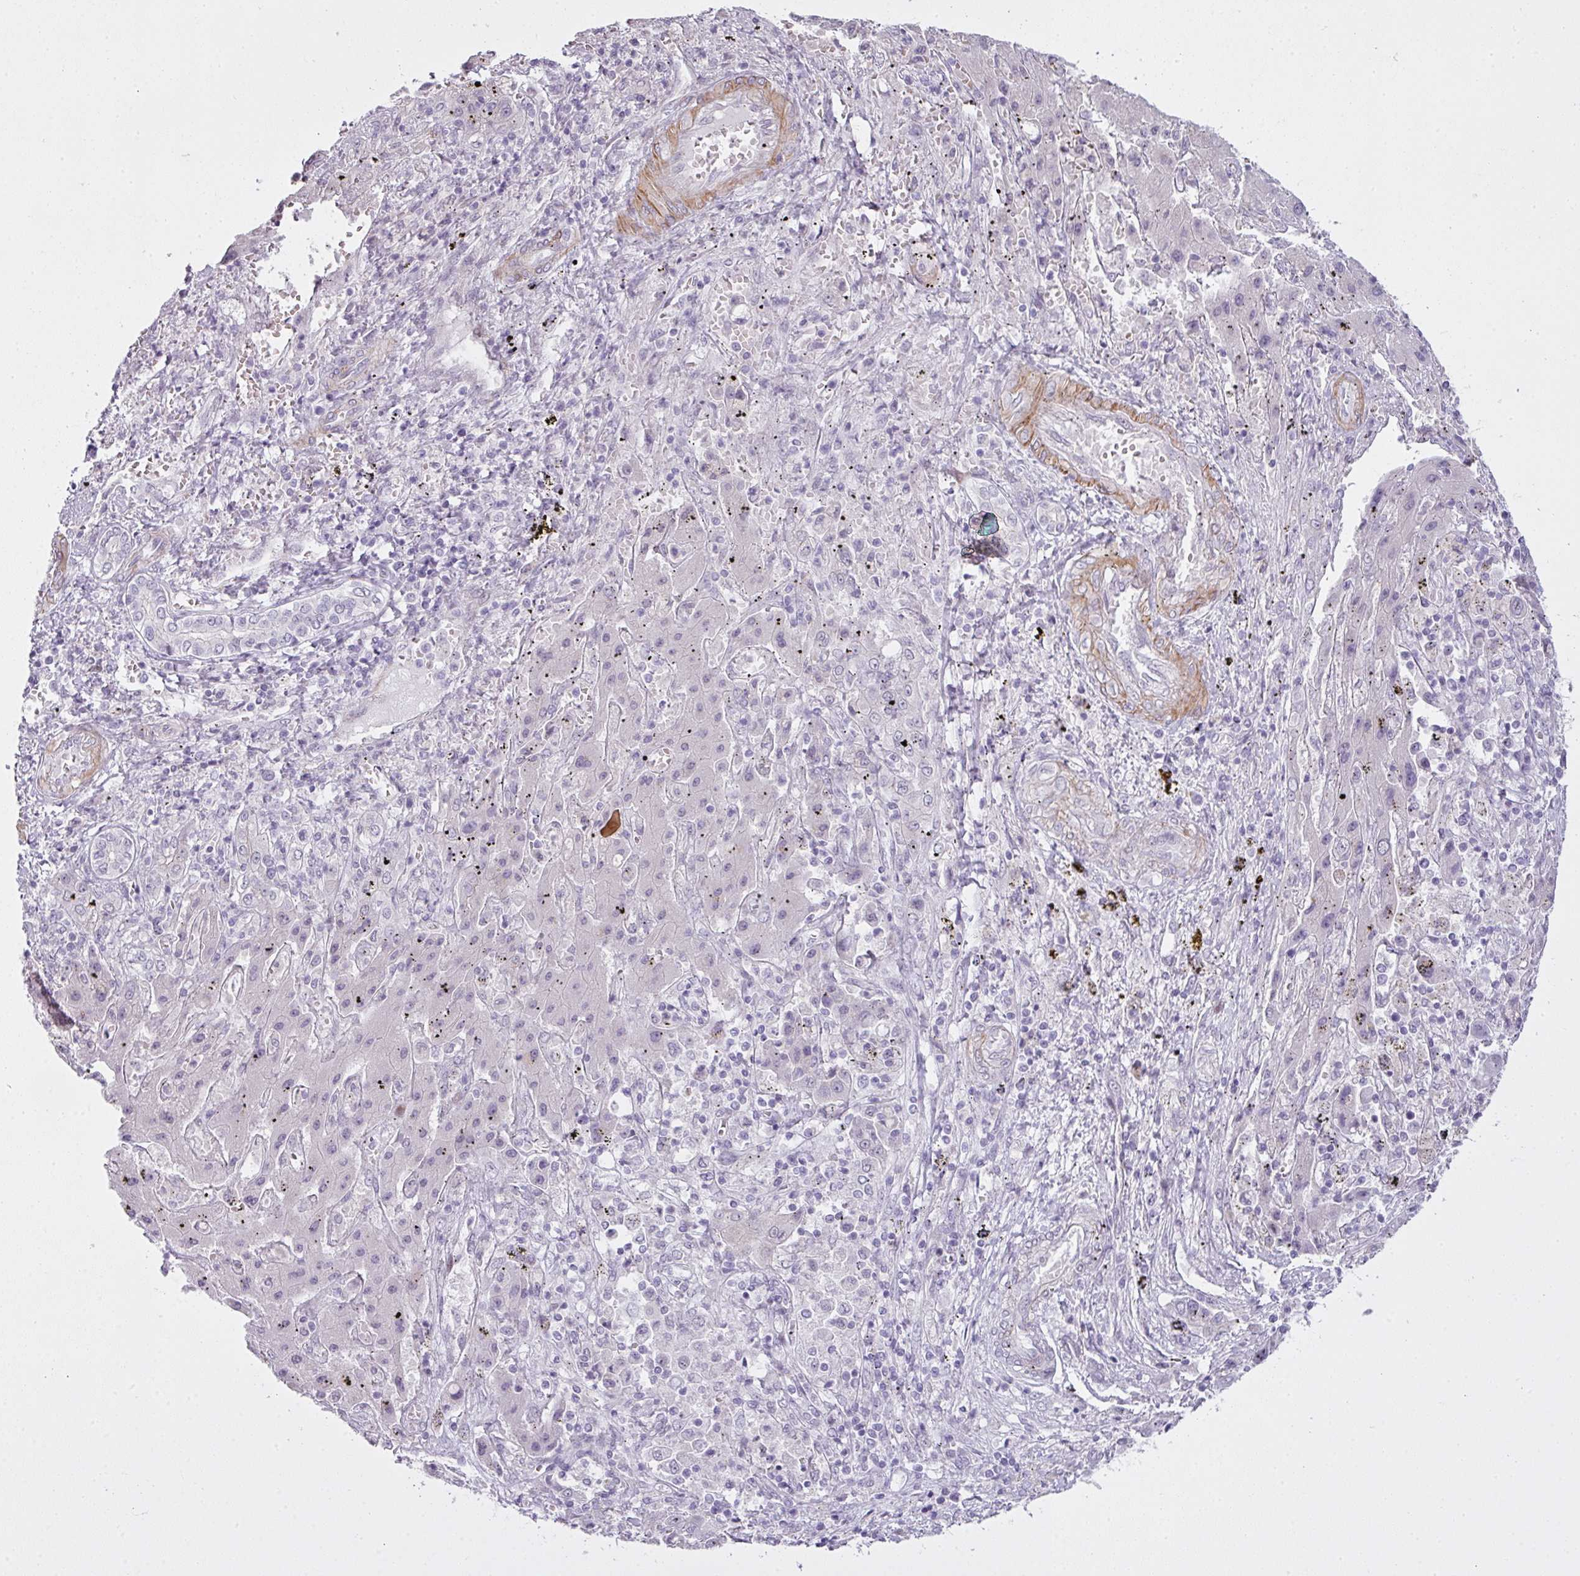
{"staining": {"intensity": "negative", "quantity": "none", "location": "none"}, "tissue": "liver cancer", "cell_type": "Tumor cells", "image_type": "cancer", "snomed": [{"axis": "morphology", "description": "Cholangiocarcinoma"}, {"axis": "topography", "description": "Liver"}], "caption": "Immunohistochemistry image of human liver cancer (cholangiocarcinoma) stained for a protein (brown), which exhibits no expression in tumor cells.", "gene": "ZNF688", "patient": {"sex": "female", "age": 52}}